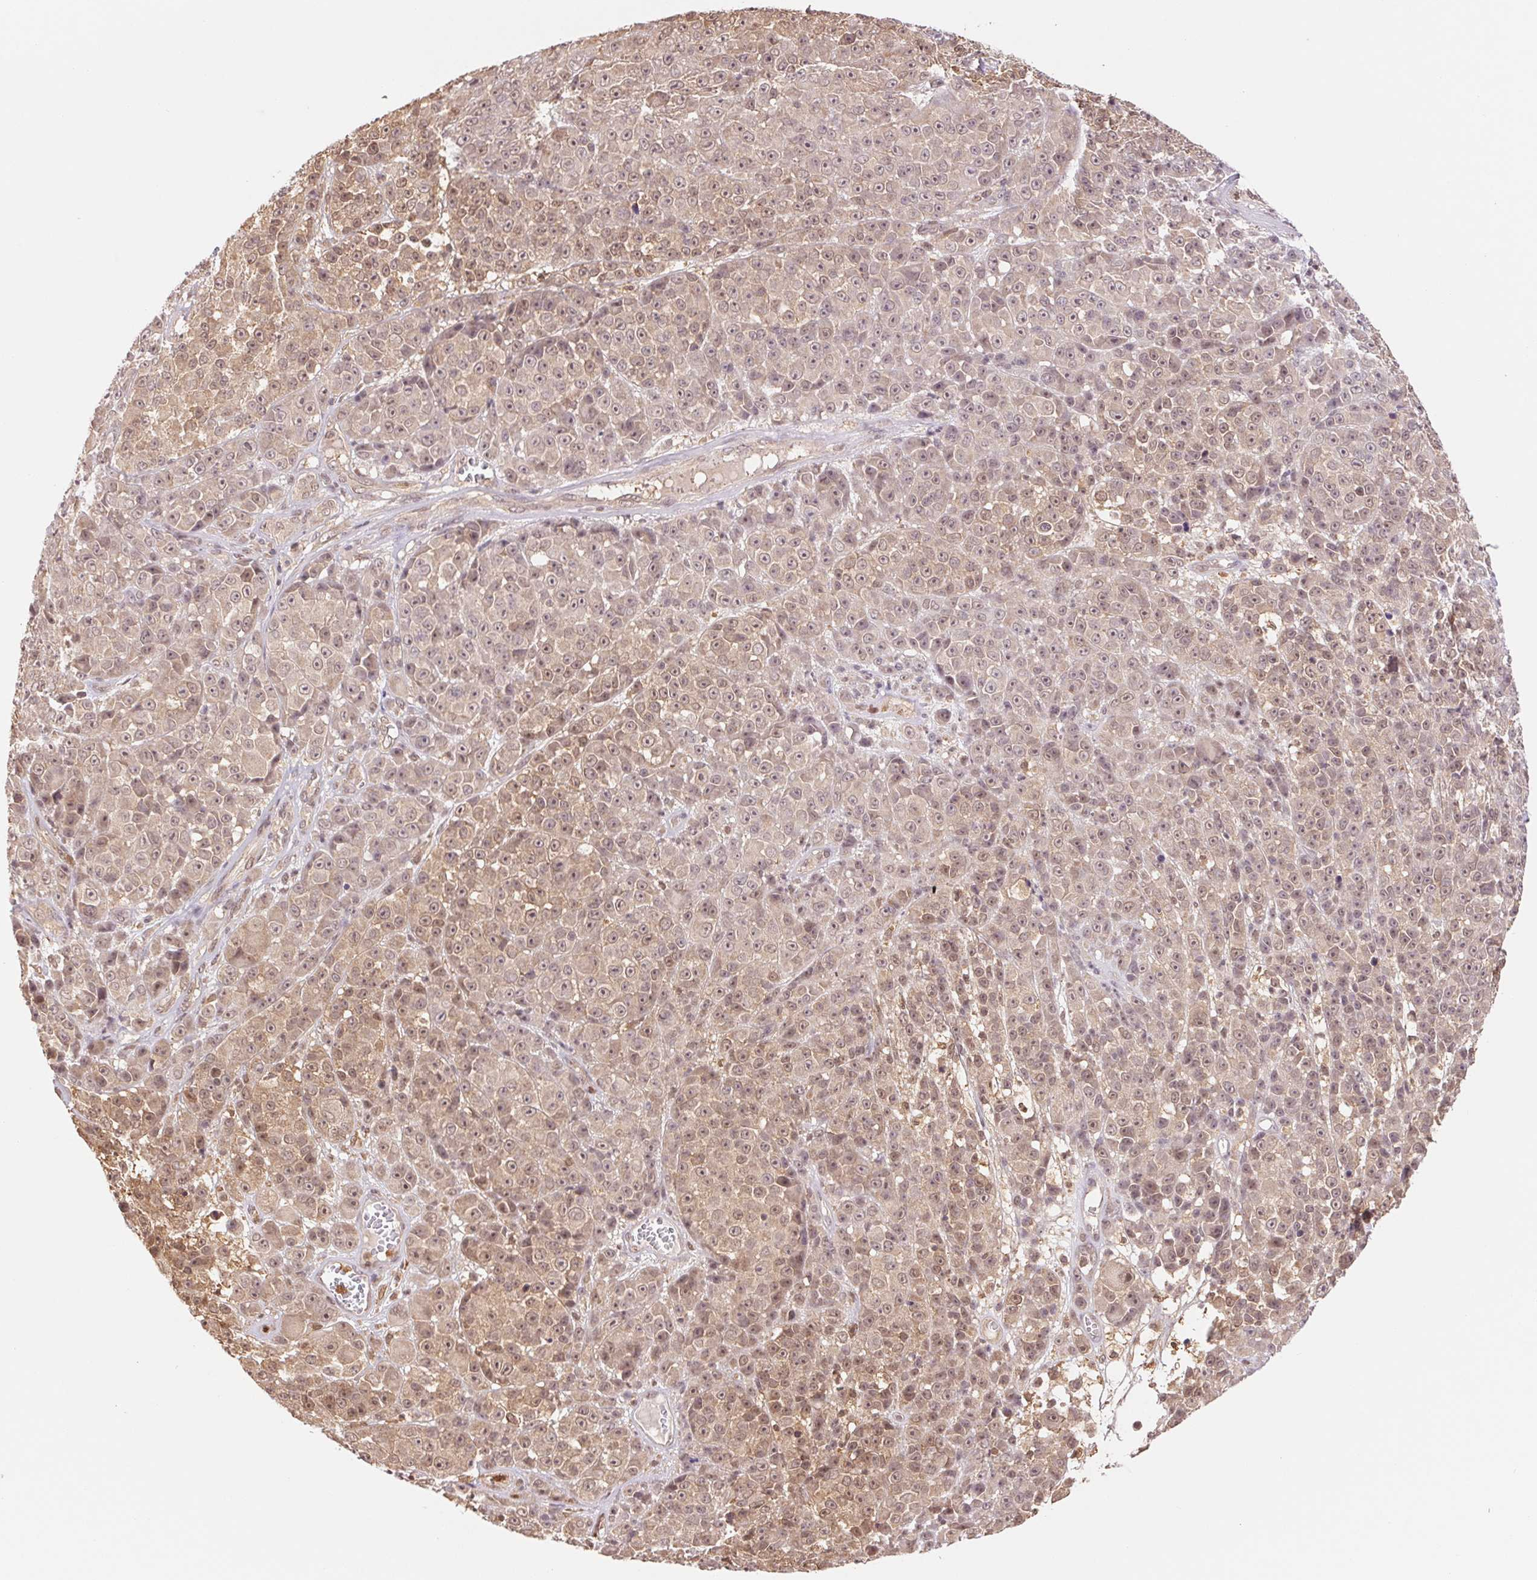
{"staining": {"intensity": "weak", "quantity": "<25%", "location": "cytoplasmic/membranous,nuclear"}, "tissue": "melanoma", "cell_type": "Tumor cells", "image_type": "cancer", "snomed": [{"axis": "morphology", "description": "Malignant melanoma, NOS"}, {"axis": "topography", "description": "Skin"}, {"axis": "topography", "description": "Skin of back"}], "caption": "High power microscopy histopathology image of an immunohistochemistry (IHC) image of melanoma, revealing no significant expression in tumor cells. Nuclei are stained in blue.", "gene": "CDC123", "patient": {"sex": "male", "age": 91}}